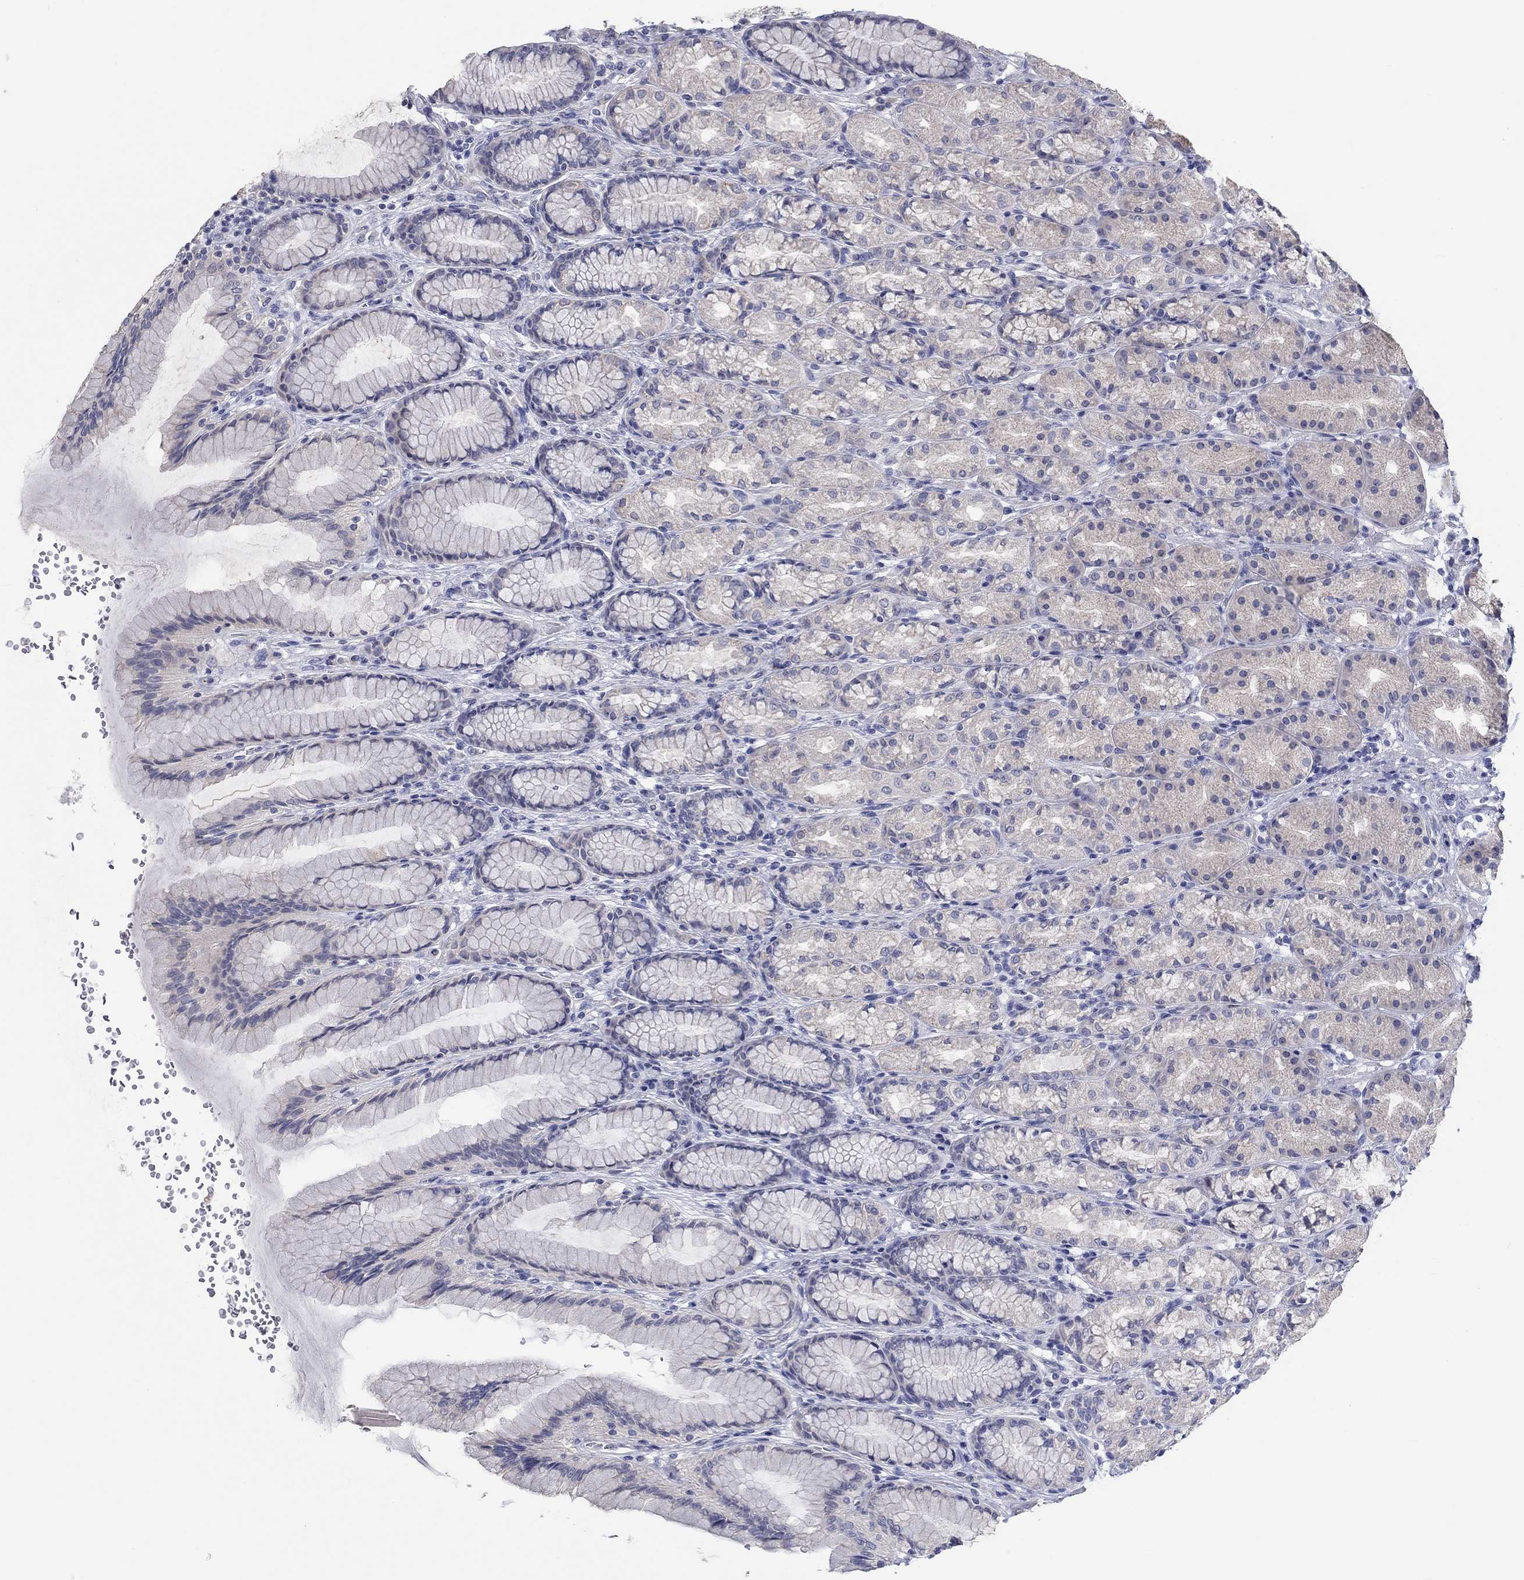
{"staining": {"intensity": "weak", "quantity": "<25%", "location": "cytoplasmic/membranous"}, "tissue": "stomach", "cell_type": "Glandular cells", "image_type": "normal", "snomed": [{"axis": "morphology", "description": "Normal tissue, NOS"}, {"axis": "morphology", "description": "Adenocarcinoma, NOS"}, {"axis": "topography", "description": "Stomach"}], "caption": "Immunohistochemical staining of normal human stomach reveals no significant expression in glandular cells.", "gene": "LRRC4C", "patient": {"sex": "female", "age": 79}}